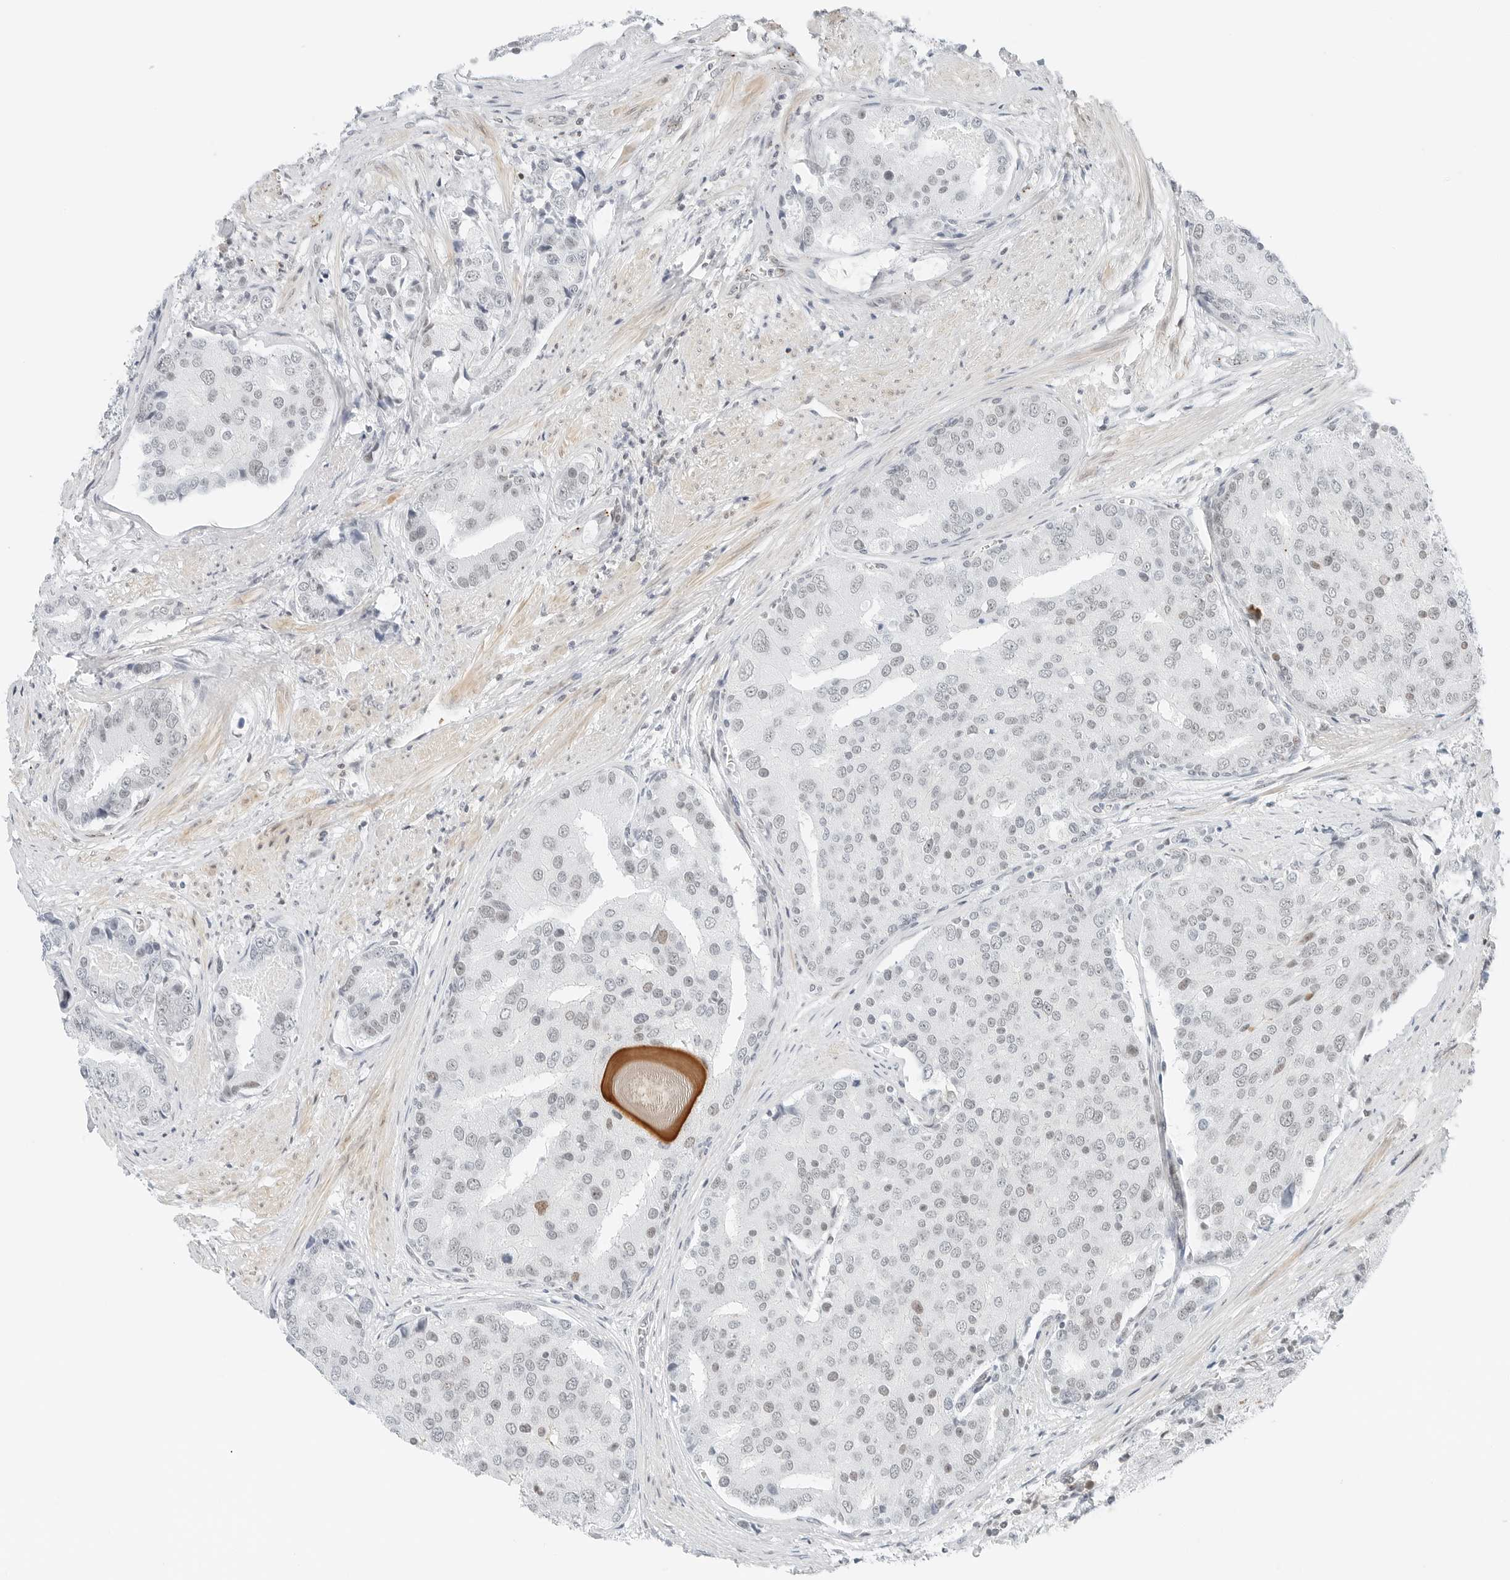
{"staining": {"intensity": "negative", "quantity": "none", "location": "none"}, "tissue": "prostate cancer", "cell_type": "Tumor cells", "image_type": "cancer", "snomed": [{"axis": "morphology", "description": "Adenocarcinoma, High grade"}, {"axis": "topography", "description": "Prostate"}], "caption": "The immunohistochemistry (IHC) photomicrograph has no significant expression in tumor cells of prostate adenocarcinoma (high-grade) tissue.", "gene": "CRTC2", "patient": {"sex": "male", "age": 50}}